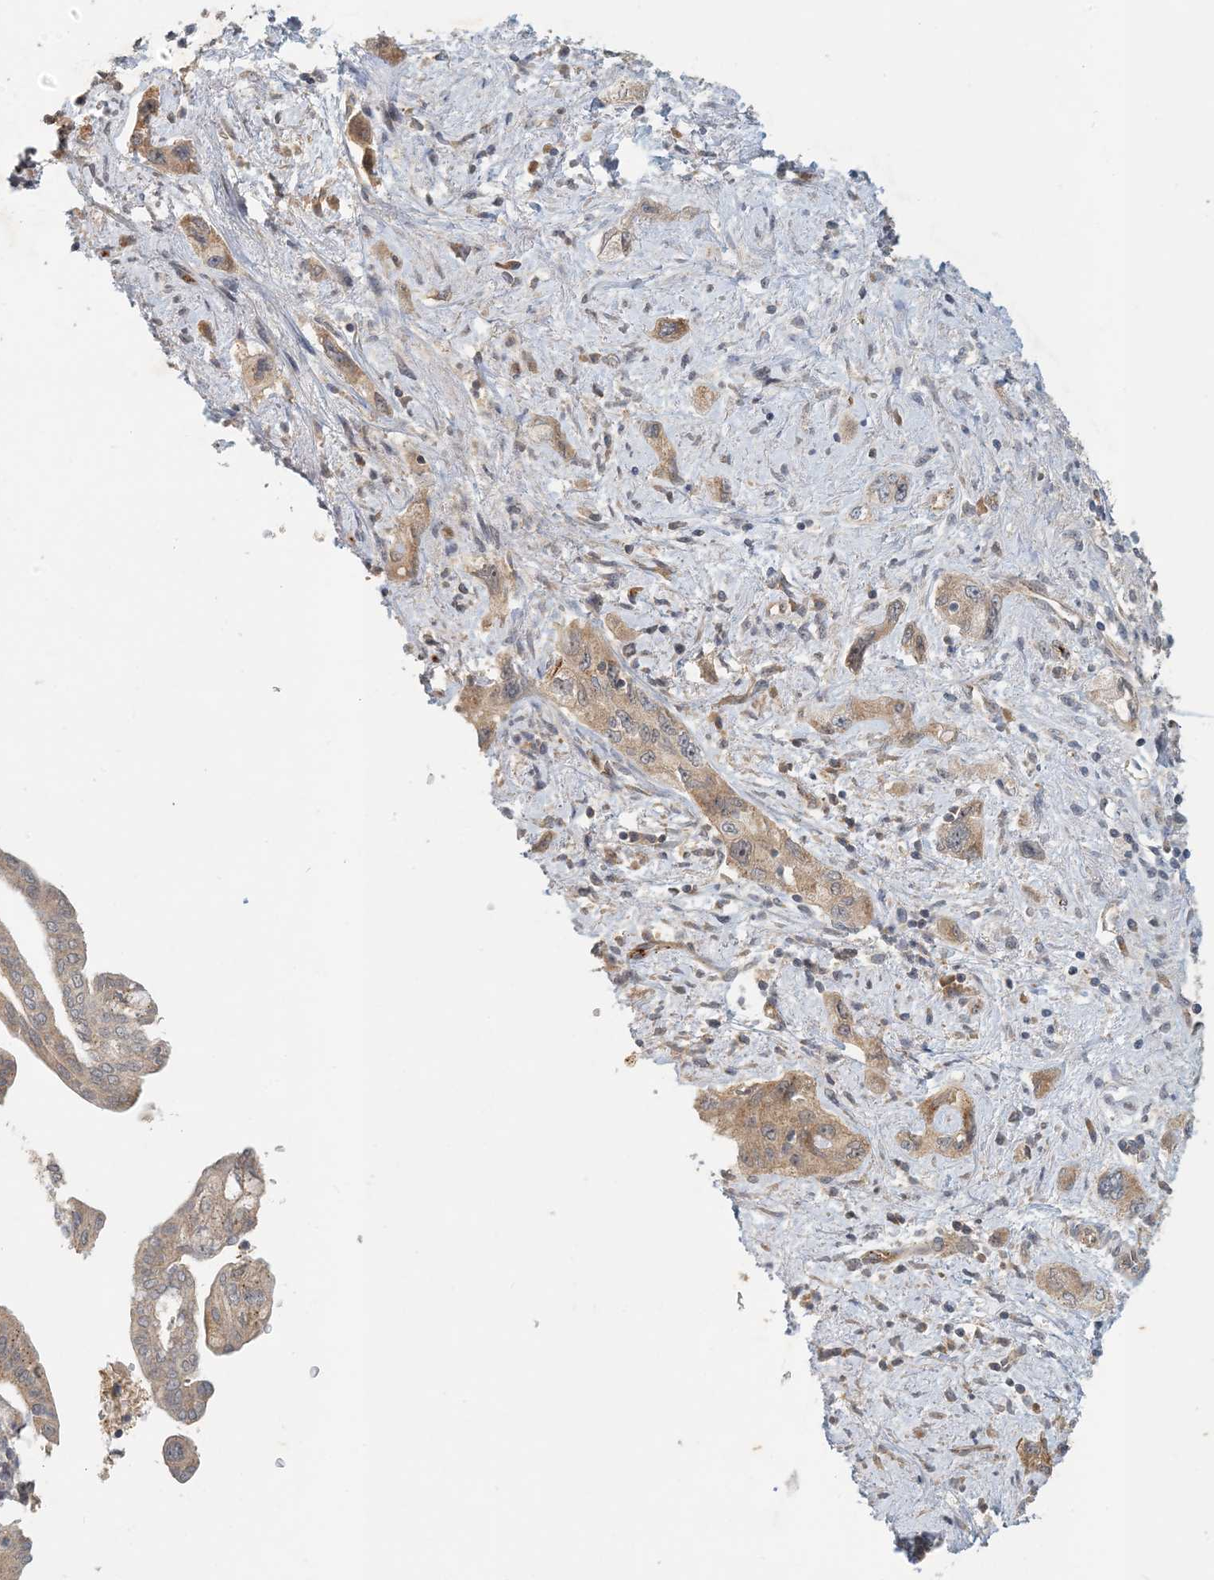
{"staining": {"intensity": "moderate", "quantity": ">75%", "location": "cytoplasmic/membranous"}, "tissue": "pancreatic cancer", "cell_type": "Tumor cells", "image_type": "cancer", "snomed": [{"axis": "morphology", "description": "Adenocarcinoma, NOS"}, {"axis": "topography", "description": "Pancreas"}], "caption": "Immunohistochemistry photomicrograph of neoplastic tissue: human adenocarcinoma (pancreatic) stained using immunohistochemistry displays medium levels of moderate protein expression localized specifically in the cytoplasmic/membranous of tumor cells, appearing as a cytoplasmic/membranous brown color.", "gene": "ZBTB3", "patient": {"sex": "female", "age": 73}}